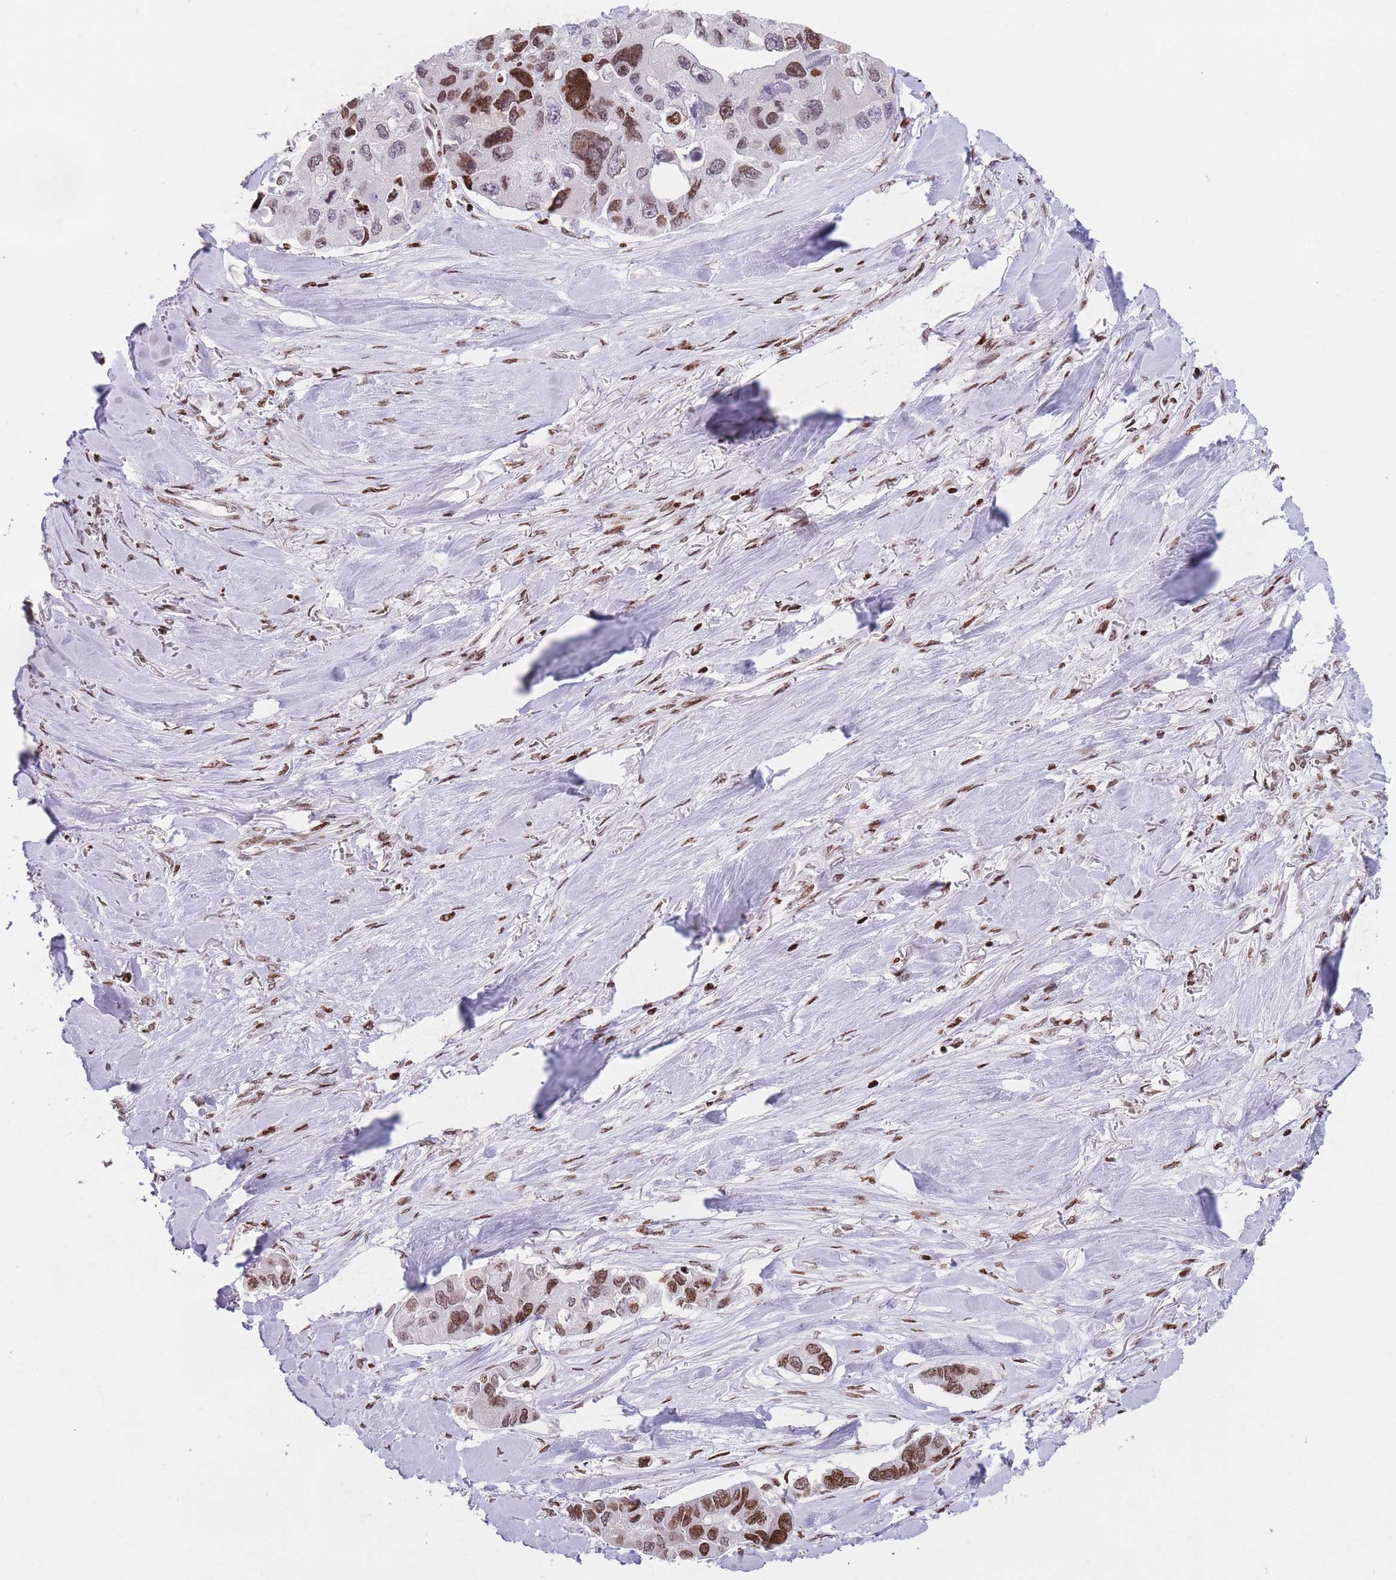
{"staining": {"intensity": "moderate", "quantity": ">75%", "location": "nuclear"}, "tissue": "lung cancer", "cell_type": "Tumor cells", "image_type": "cancer", "snomed": [{"axis": "morphology", "description": "Adenocarcinoma, NOS"}, {"axis": "topography", "description": "Lung"}], "caption": "A brown stain shows moderate nuclear staining of a protein in adenocarcinoma (lung) tumor cells.", "gene": "AK9", "patient": {"sex": "female", "age": 54}}